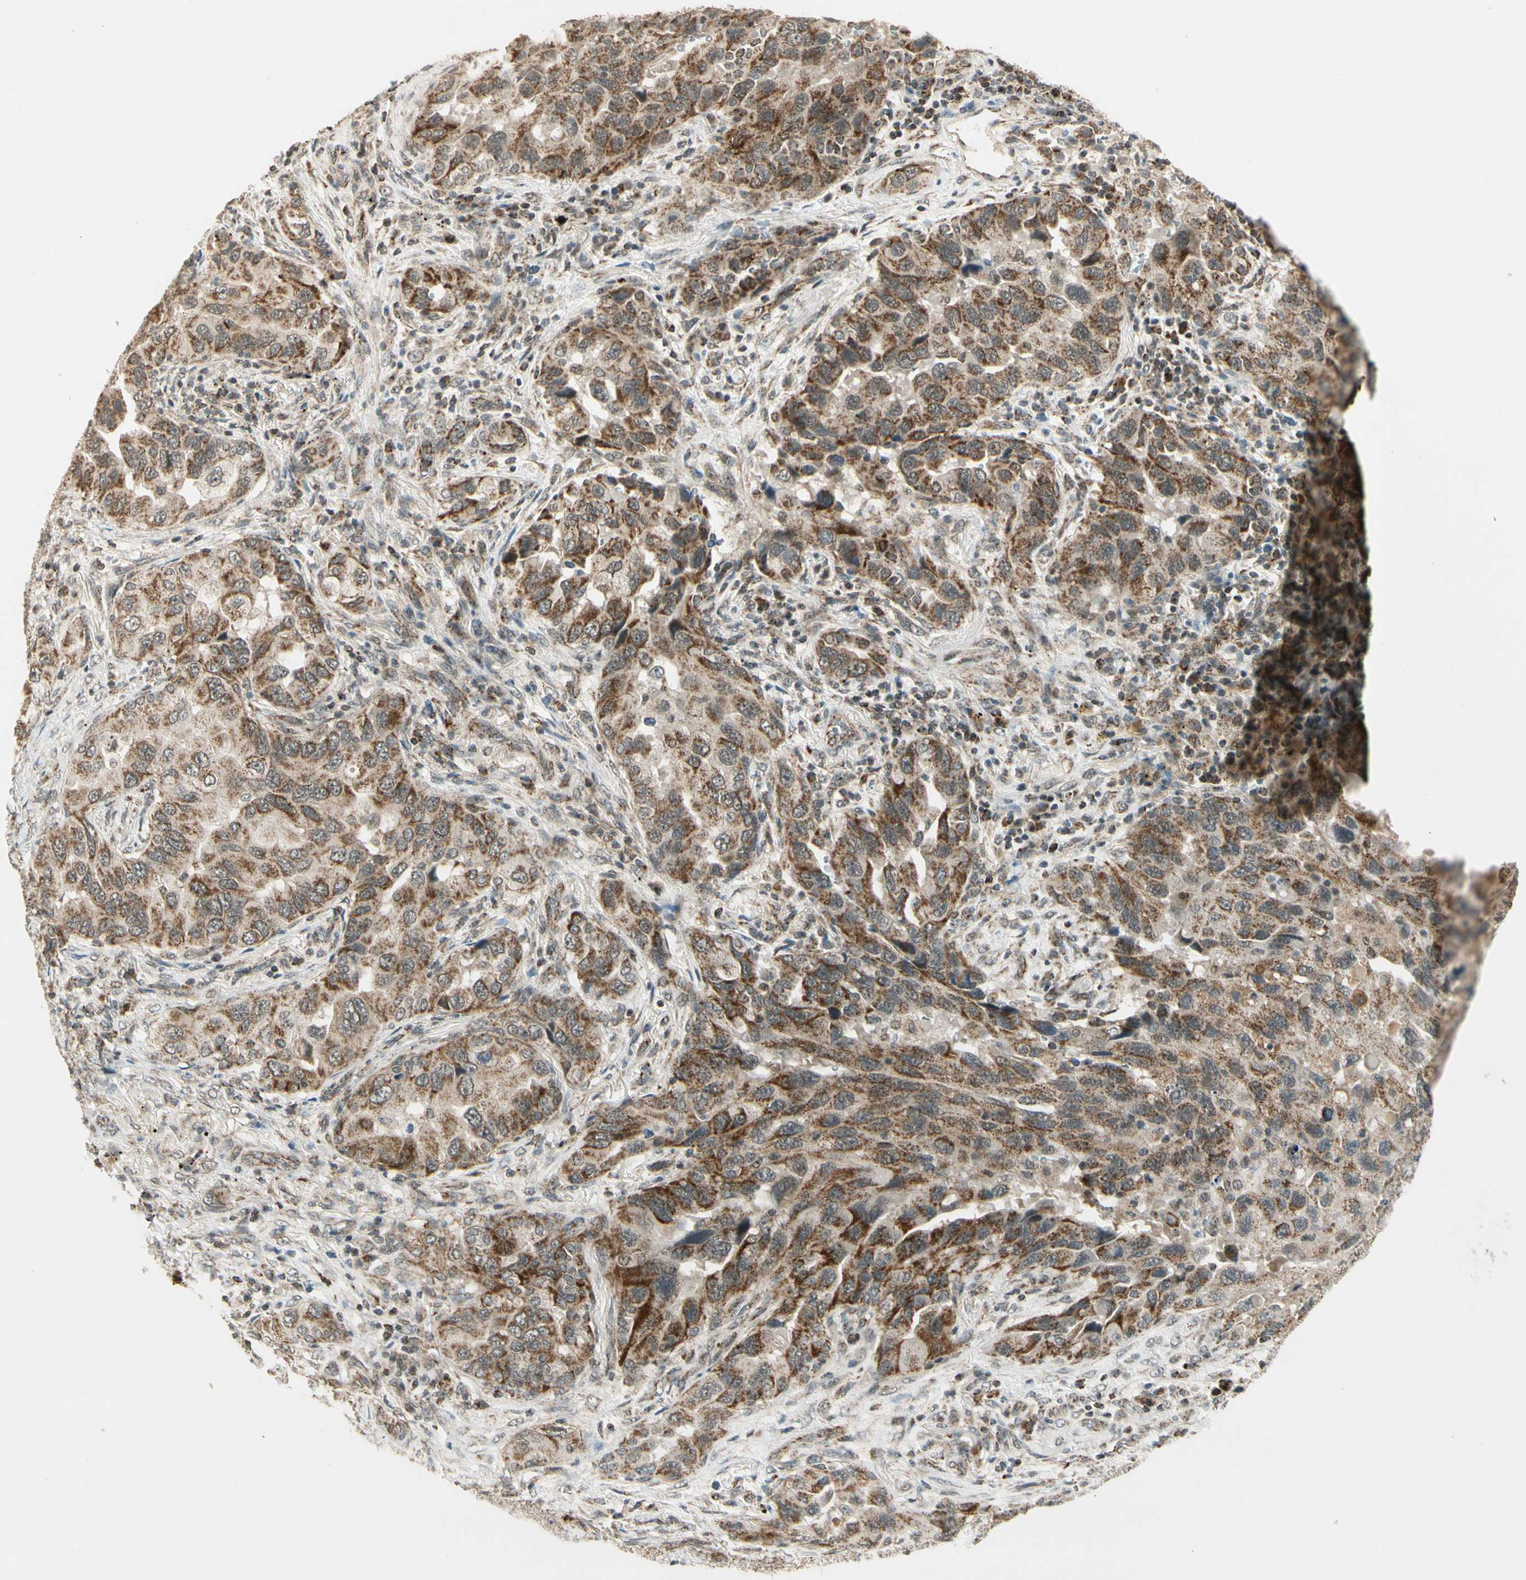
{"staining": {"intensity": "moderate", "quantity": ">75%", "location": "cytoplasmic/membranous"}, "tissue": "lung cancer", "cell_type": "Tumor cells", "image_type": "cancer", "snomed": [{"axis": "morphology", "description": "Adenocarcinoma, NOS"}, {"axis": "topography", "description": "Lung"}], "caption": "A photomicrograph showing moderate cytoplasmic/membranous expression in about >75% of tumor cells in lung cancer (adenocarcinoma), as visualized by brown immunohistochemical staining.", "gene": "KHDC4", "patient": {"sex": "female", "age": 65}}